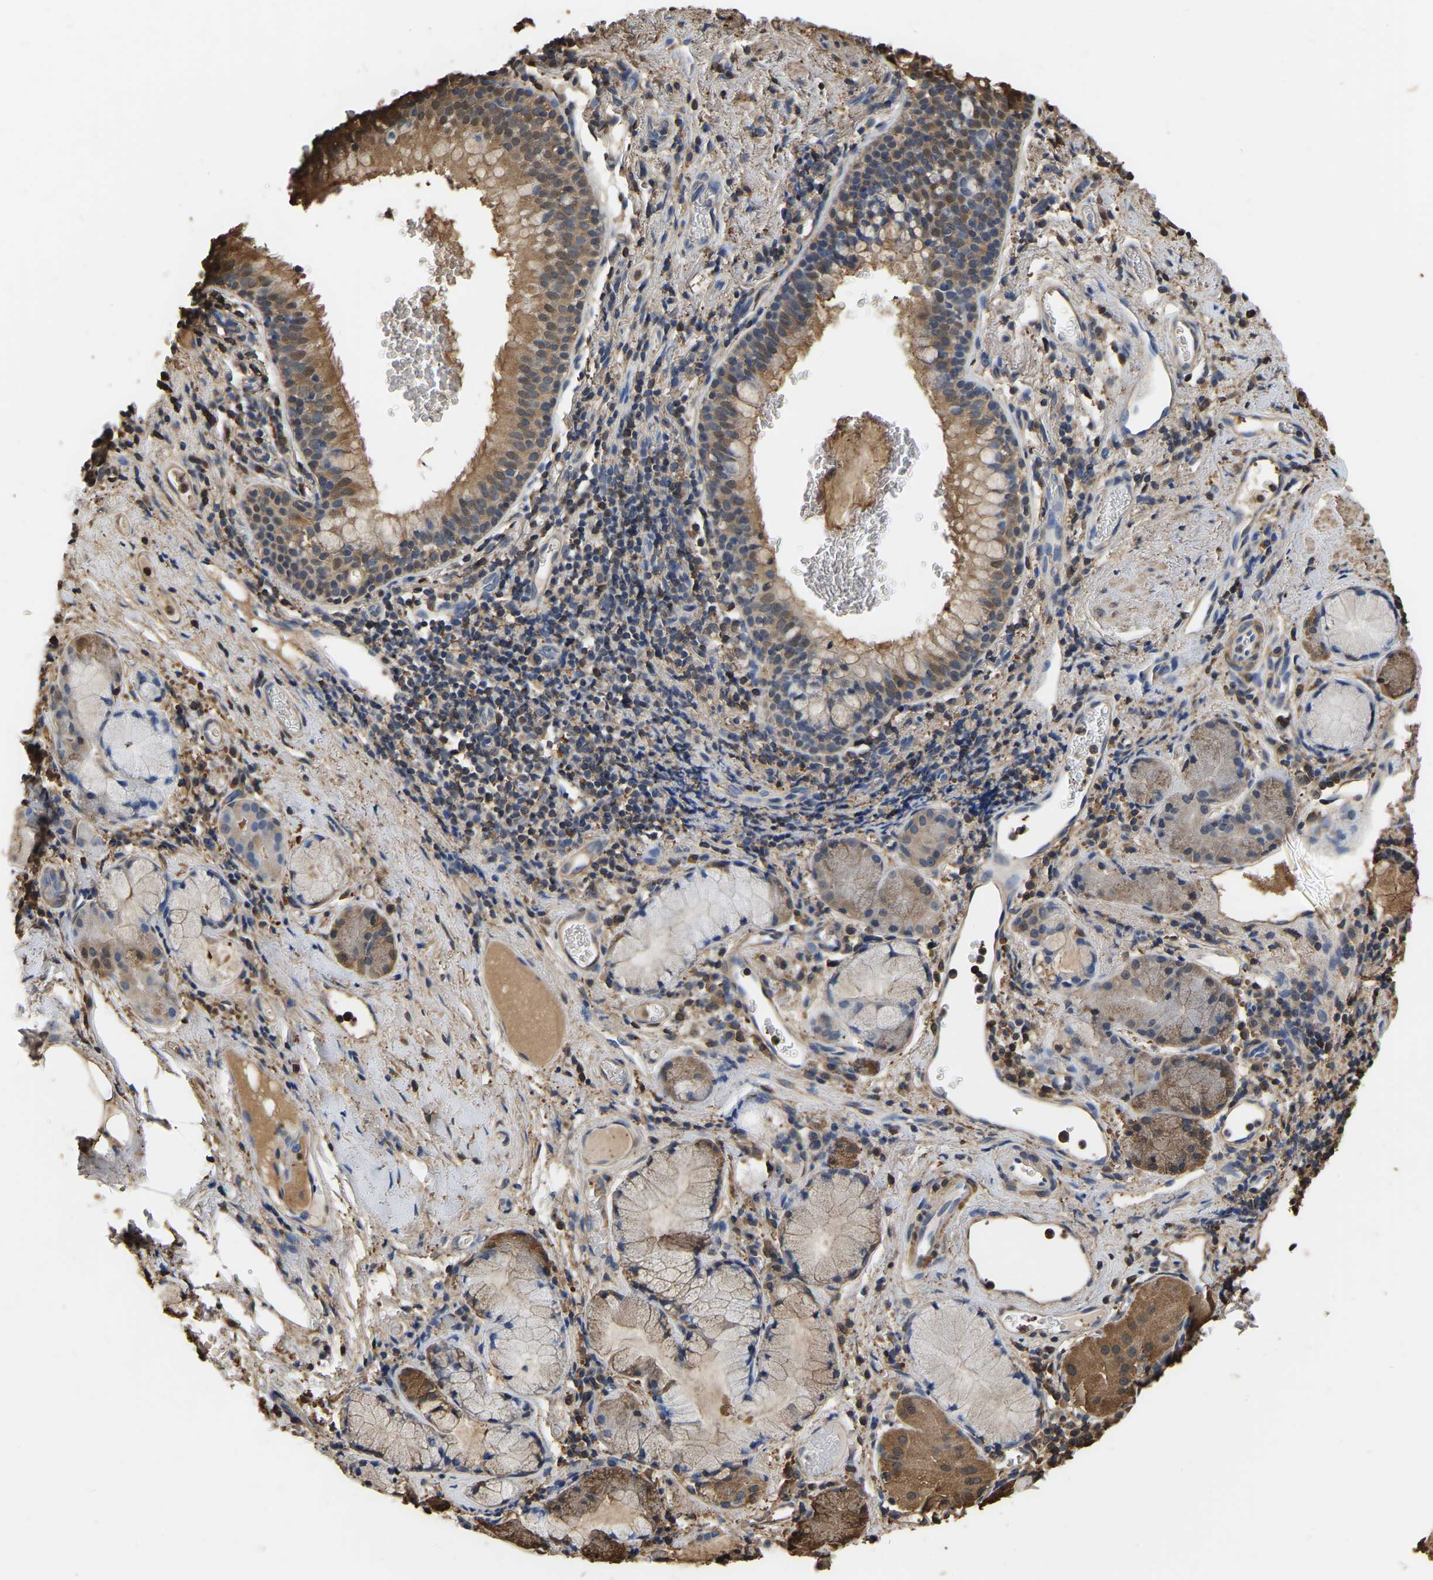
{"staining": {"intensity": "moderate", "quantity": ">75%", "location": "cytoplasmic/membranous"}, "tissue": "bronchus", "cell_type": "Respiratory epithelial cells", "image_type": "normal", "snomed": [{"axis": "morphology", "description": "Normal tissue, NOS"}, {"axis": "morphology", "description": "Inflammation, NOS"}, {"axis": "topography", "description": "Cartilage tissue"}, {"axis": "topography", "description": "Bronchus"}], "caption": "This photomicrograph demonstrates immunohistochemistry staining of normal bronchus, with medium moderate cytoplasmic/membranous staining in about >75% of respiratory epithelial cells.", "gene": "LDHB", "patient": {"sex": "male", "age": 77}}